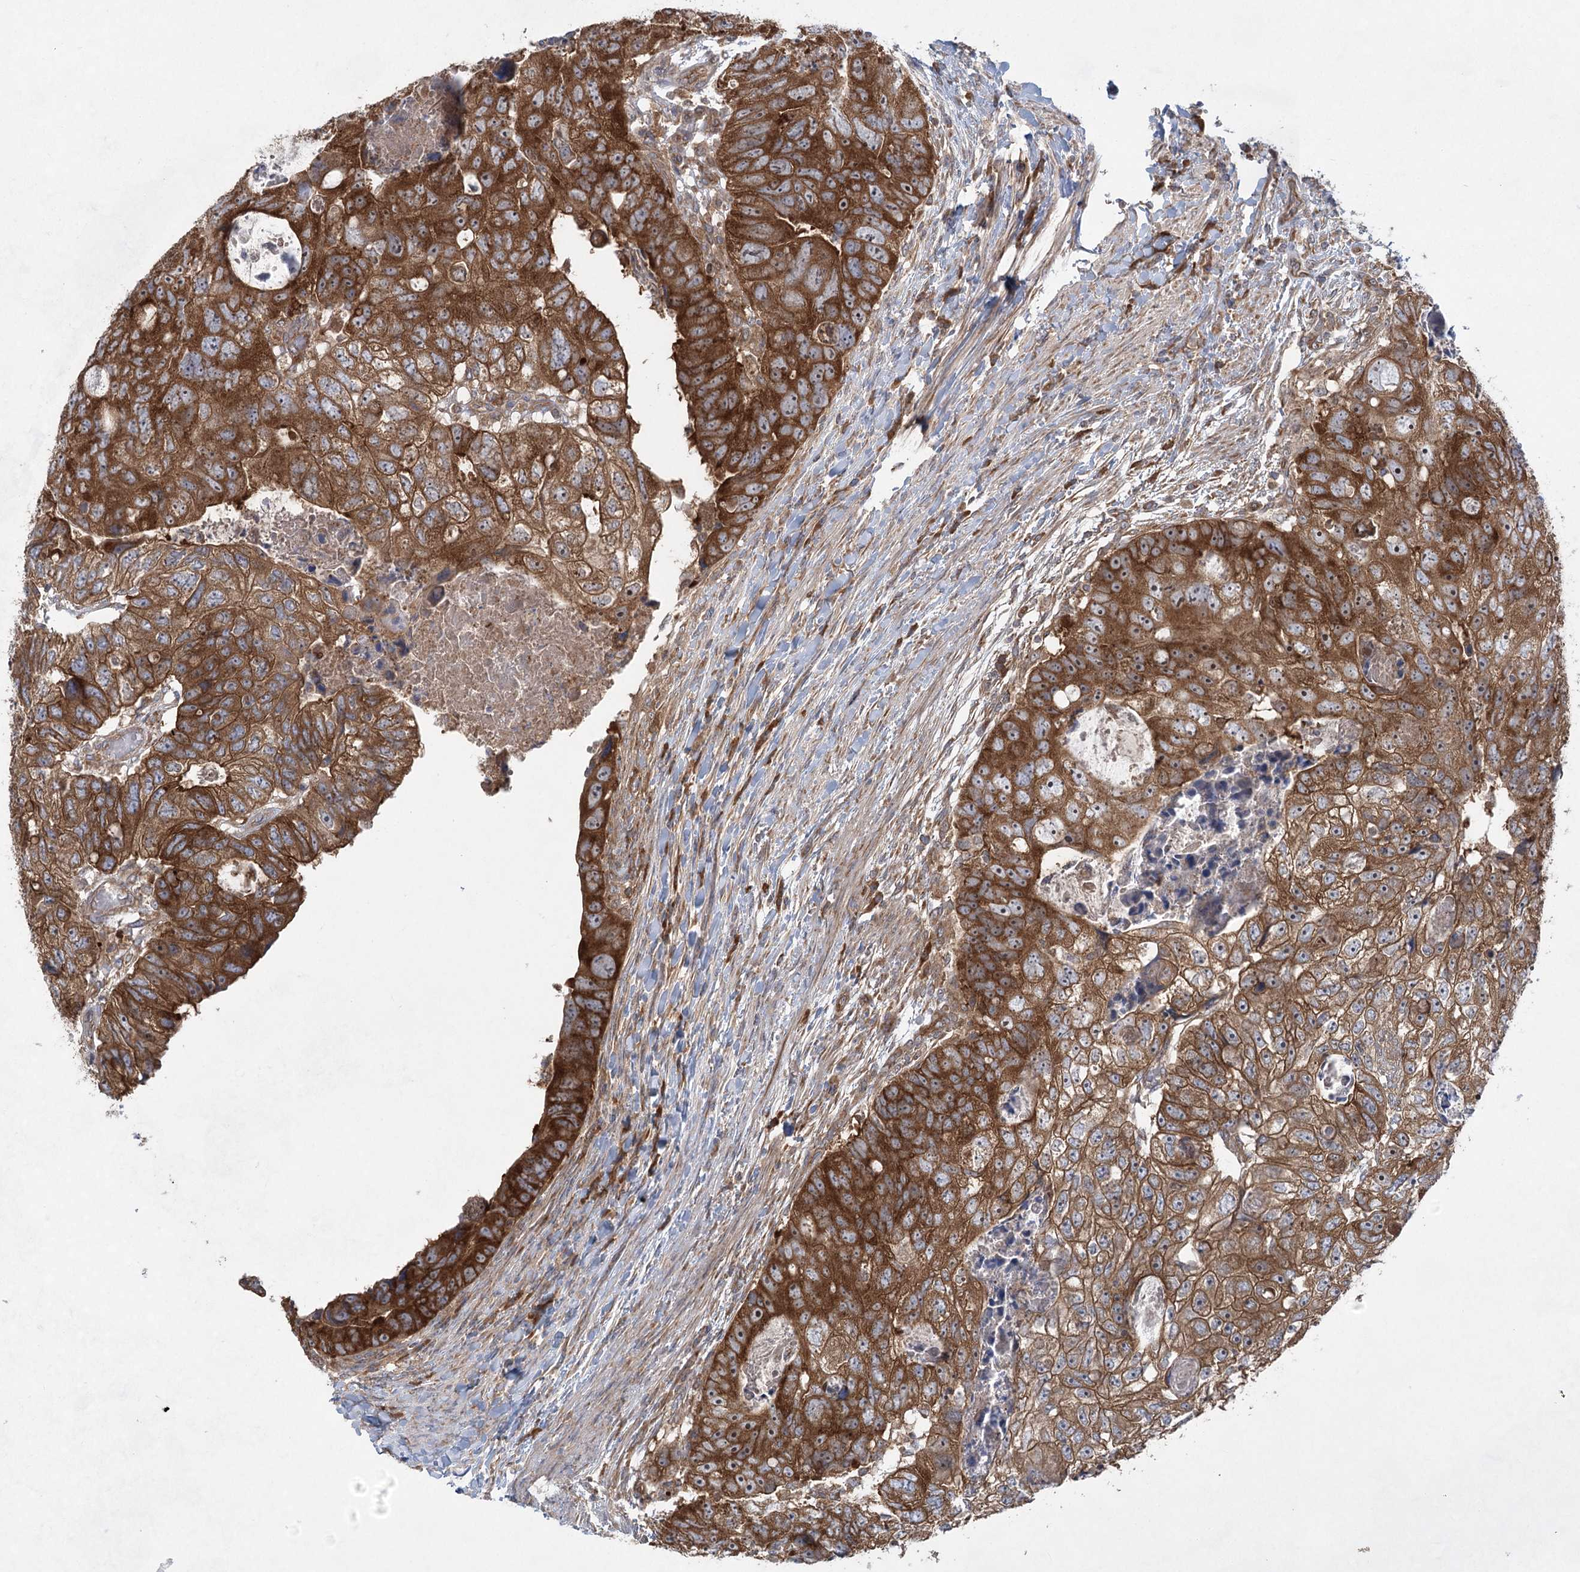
{"staining": {"intensity": "moderate", "quantity": ">75%", "location": "cytoplasmic/membranous"}, "tissue": "colorectal cancer", "cell_type": "Tumor cells", "image_type": "cancer", "snomed": [{"axis": "morphology", "description": "Adenocarcinoma, NOS"}, {"axis": "topography", "description": "Rectum"}], "caption": "High-power microscopy captured an immunohistochemistry histopathology image of colorectal cancer, revealing moderate cytoplasmic/membranous expression in approximately >75% of tumor cells.", "gene": "EIF3A", "patient": {"sex": "male", "age": 59}}